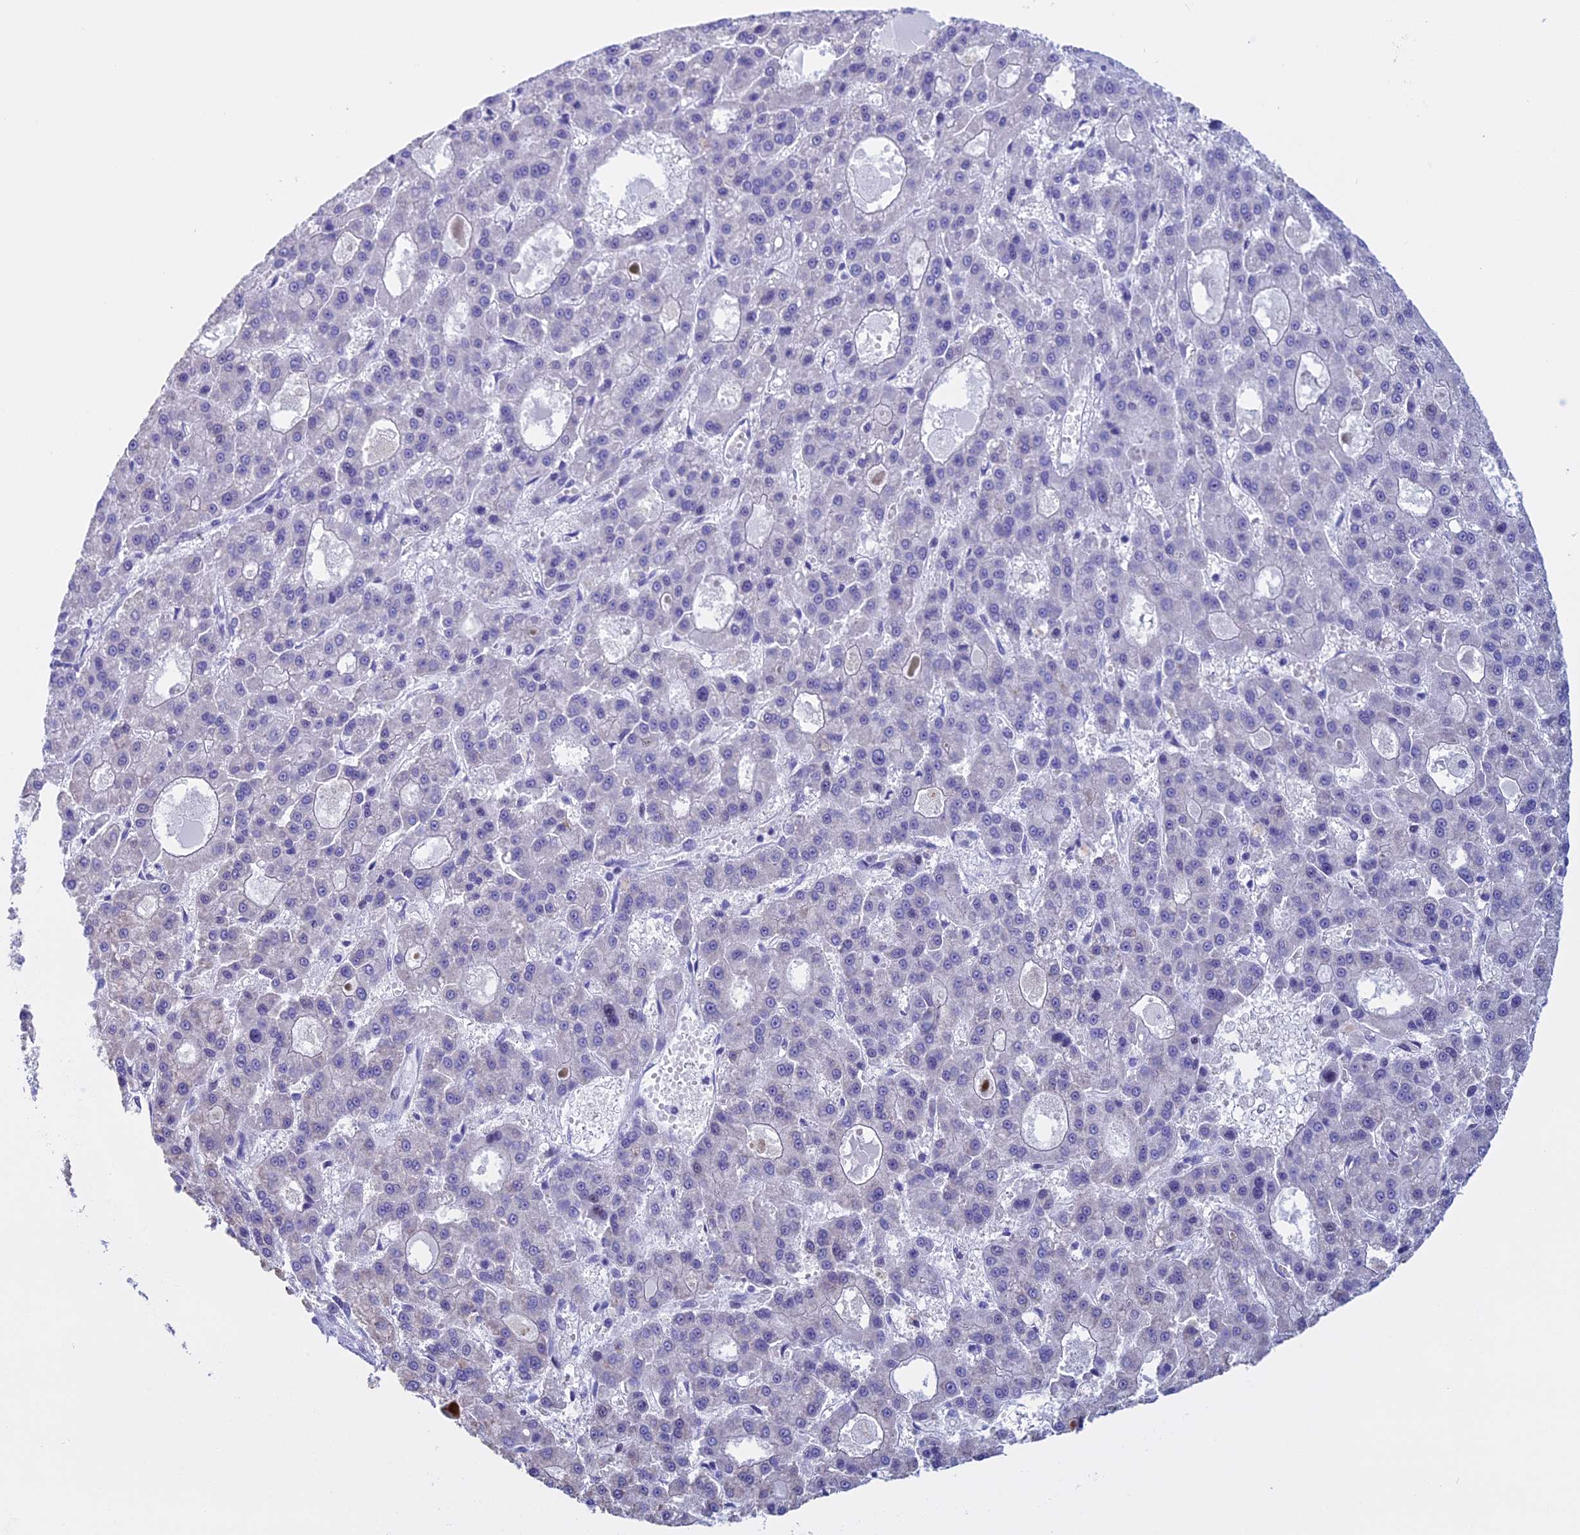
{"staining": {"intensity": "negative", "quantity": "none", "location": "none"}, "tissue": "liver cancer", "cell_type": "Tumor cells", "image_type": "cancer", "snomed": [{"axis": "morphology", "description": "Carcinoma, Hepatocellular, NOS"}, {"axis": "topography", "description": "Liver"}], "caption": "A photomicrograph of human hepatocellular carcinoma (liver) is negative for staining in tumor cells.", "gene": "KCTD21", "patient": {"sex": "male", "age": 70}}